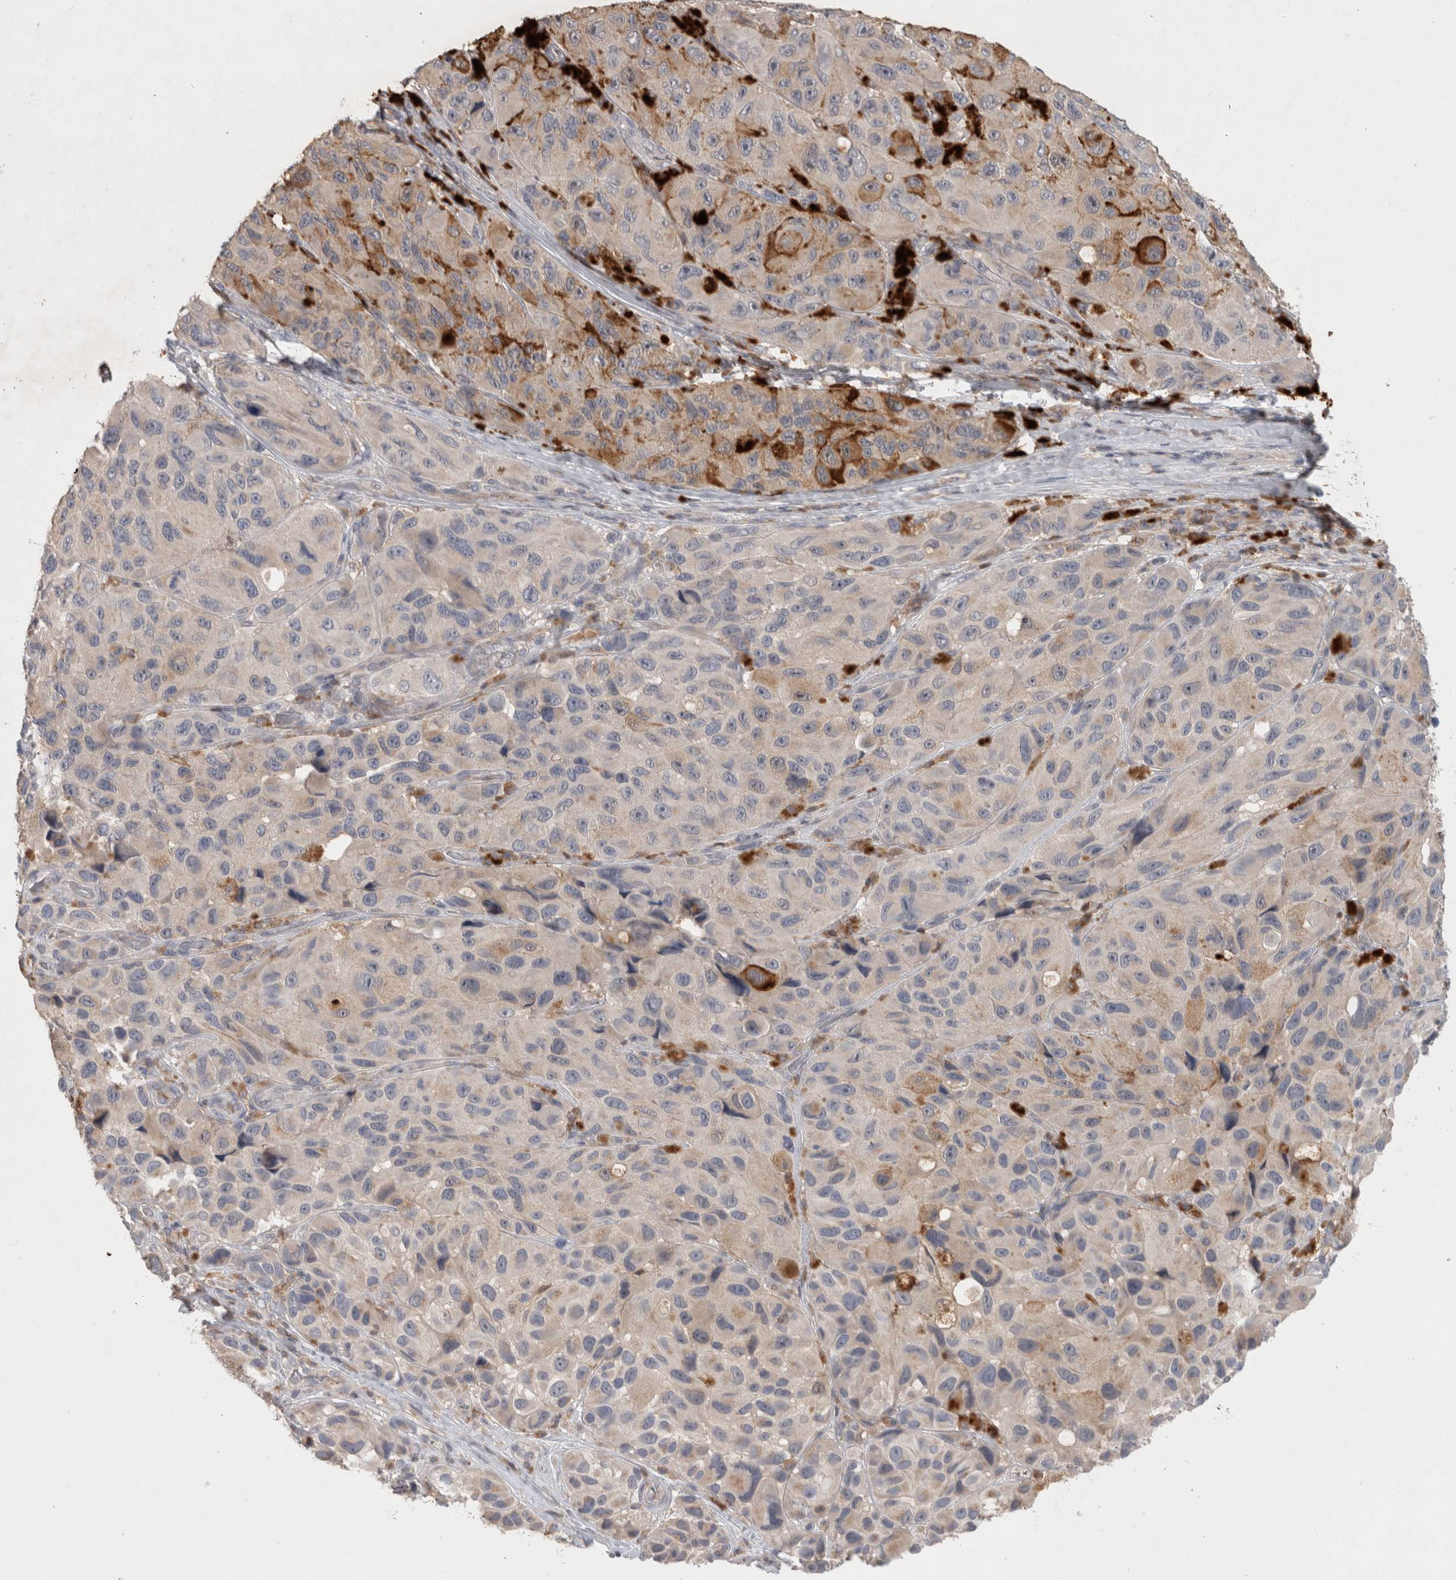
{"staining": {"intensity": "negative", "quantity": "none", "location": "none"}, "tissue": "melanoma", "cell_type": "Tumor cells", "image_type": "cancer", "snomed": [{"axis": "morphology", "description": "Malignant melanoma, NOS"}, {"axis": "topography", "description": "Skin"}], "caption": "DAB (3,3'-diaminobenzidine) immunohistochemical staining of melanoma shows no significant staining in tumor cells.", "gene": "GFRA2", "patient": {"sex": "female", "age": 73}}